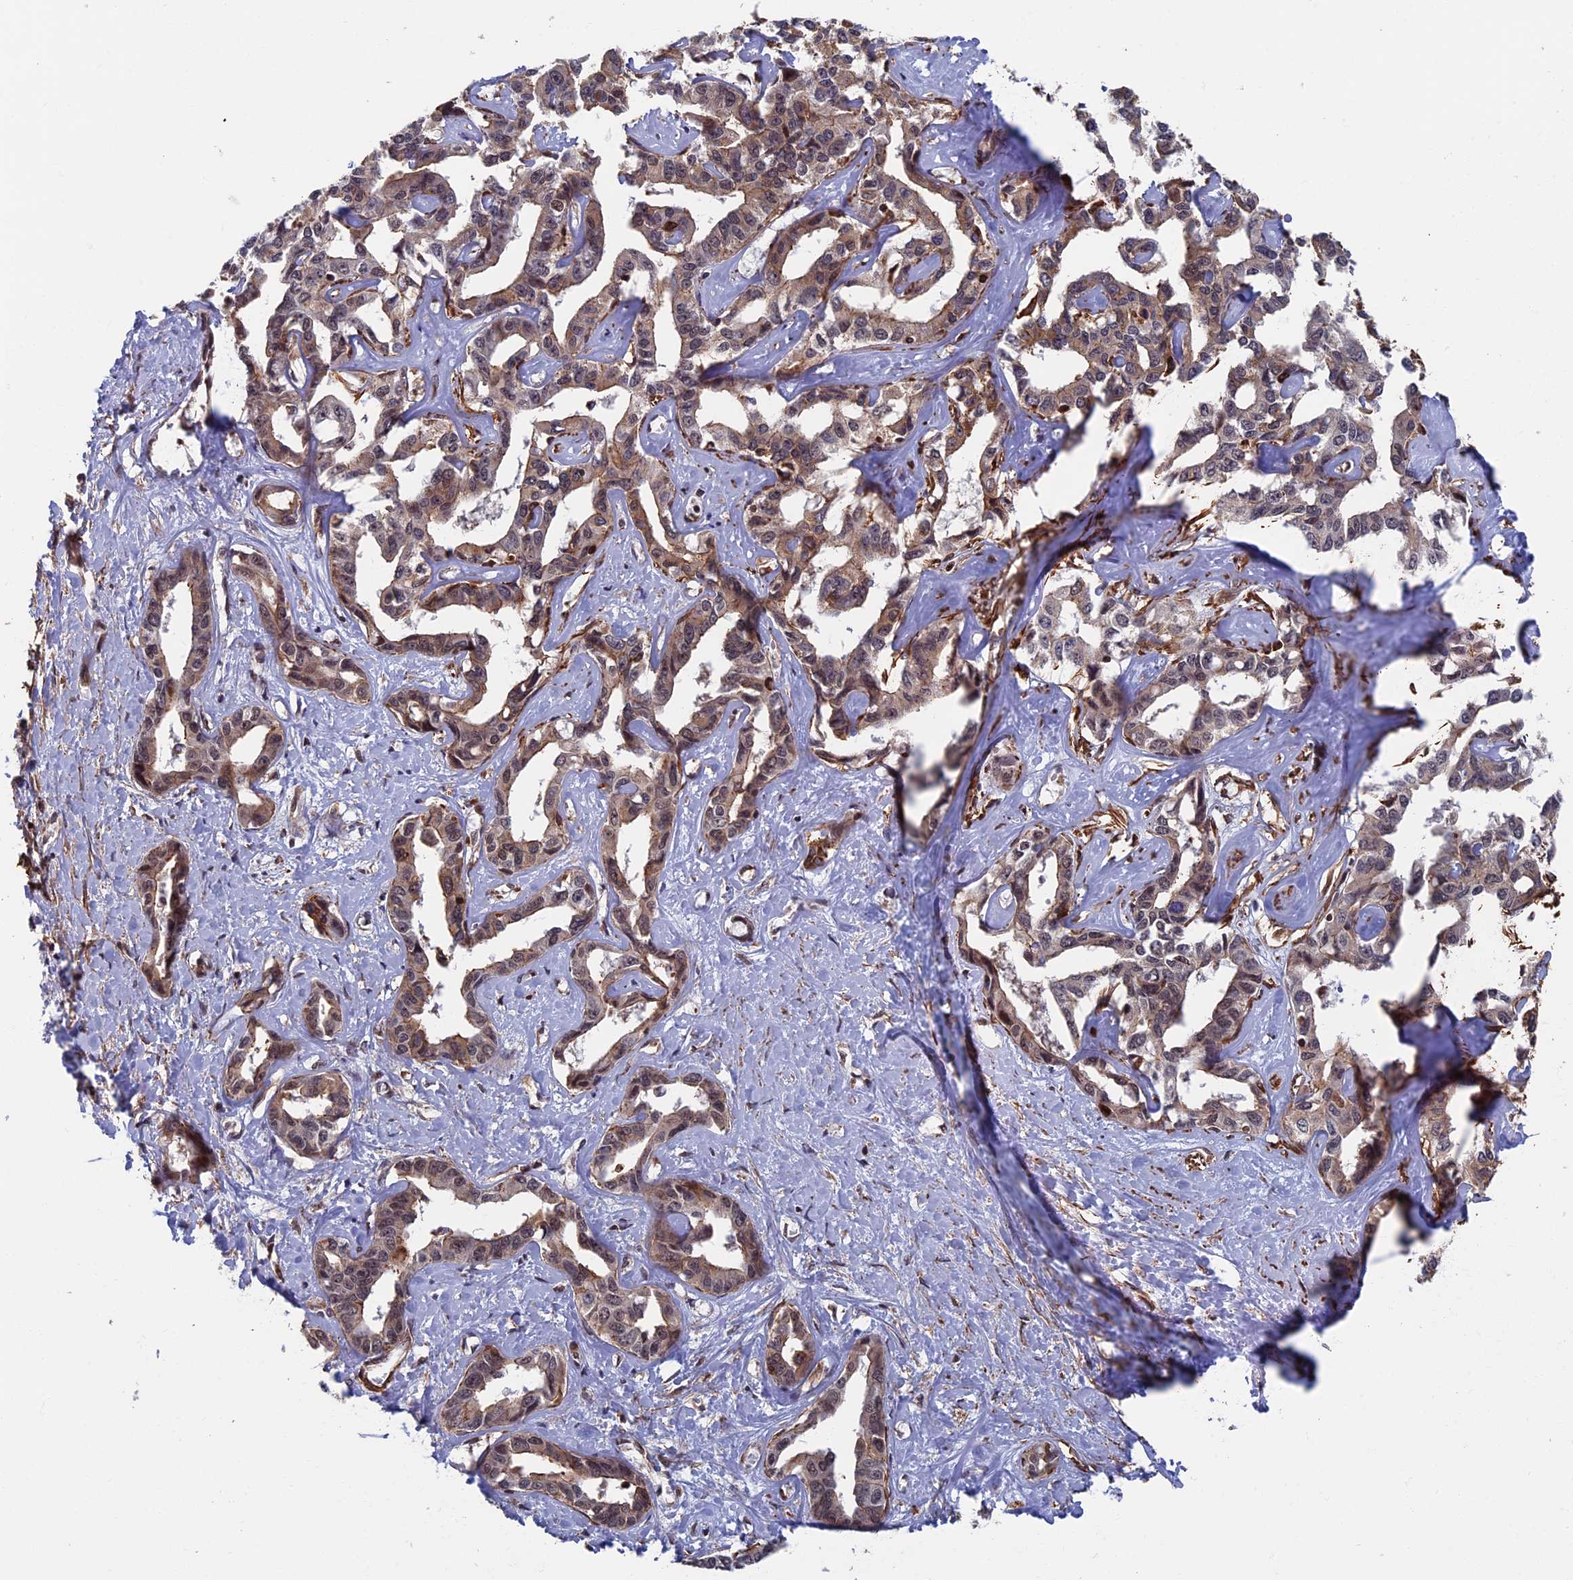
{"staining": {"intensity": "weak", "quantity": ">75%", "location": "cytoplasmic/membranous"}, "tissue": "liver cancer", "cell_type": "Tumor cells", "image_type": "cancer", "snomed": [{"axis": "morphology", "description": "Cholangiocarcinoma"}, {"axis": "topography", "description": "Liver"}], "caption": "Liver cancer stained for a protein (brown) exhibits weak cytoplasmic/membranous positive expression in approximately >75% of tumor cells.", "gene": "CTDP1", "patient": {"sex": "male", "age": 59}}